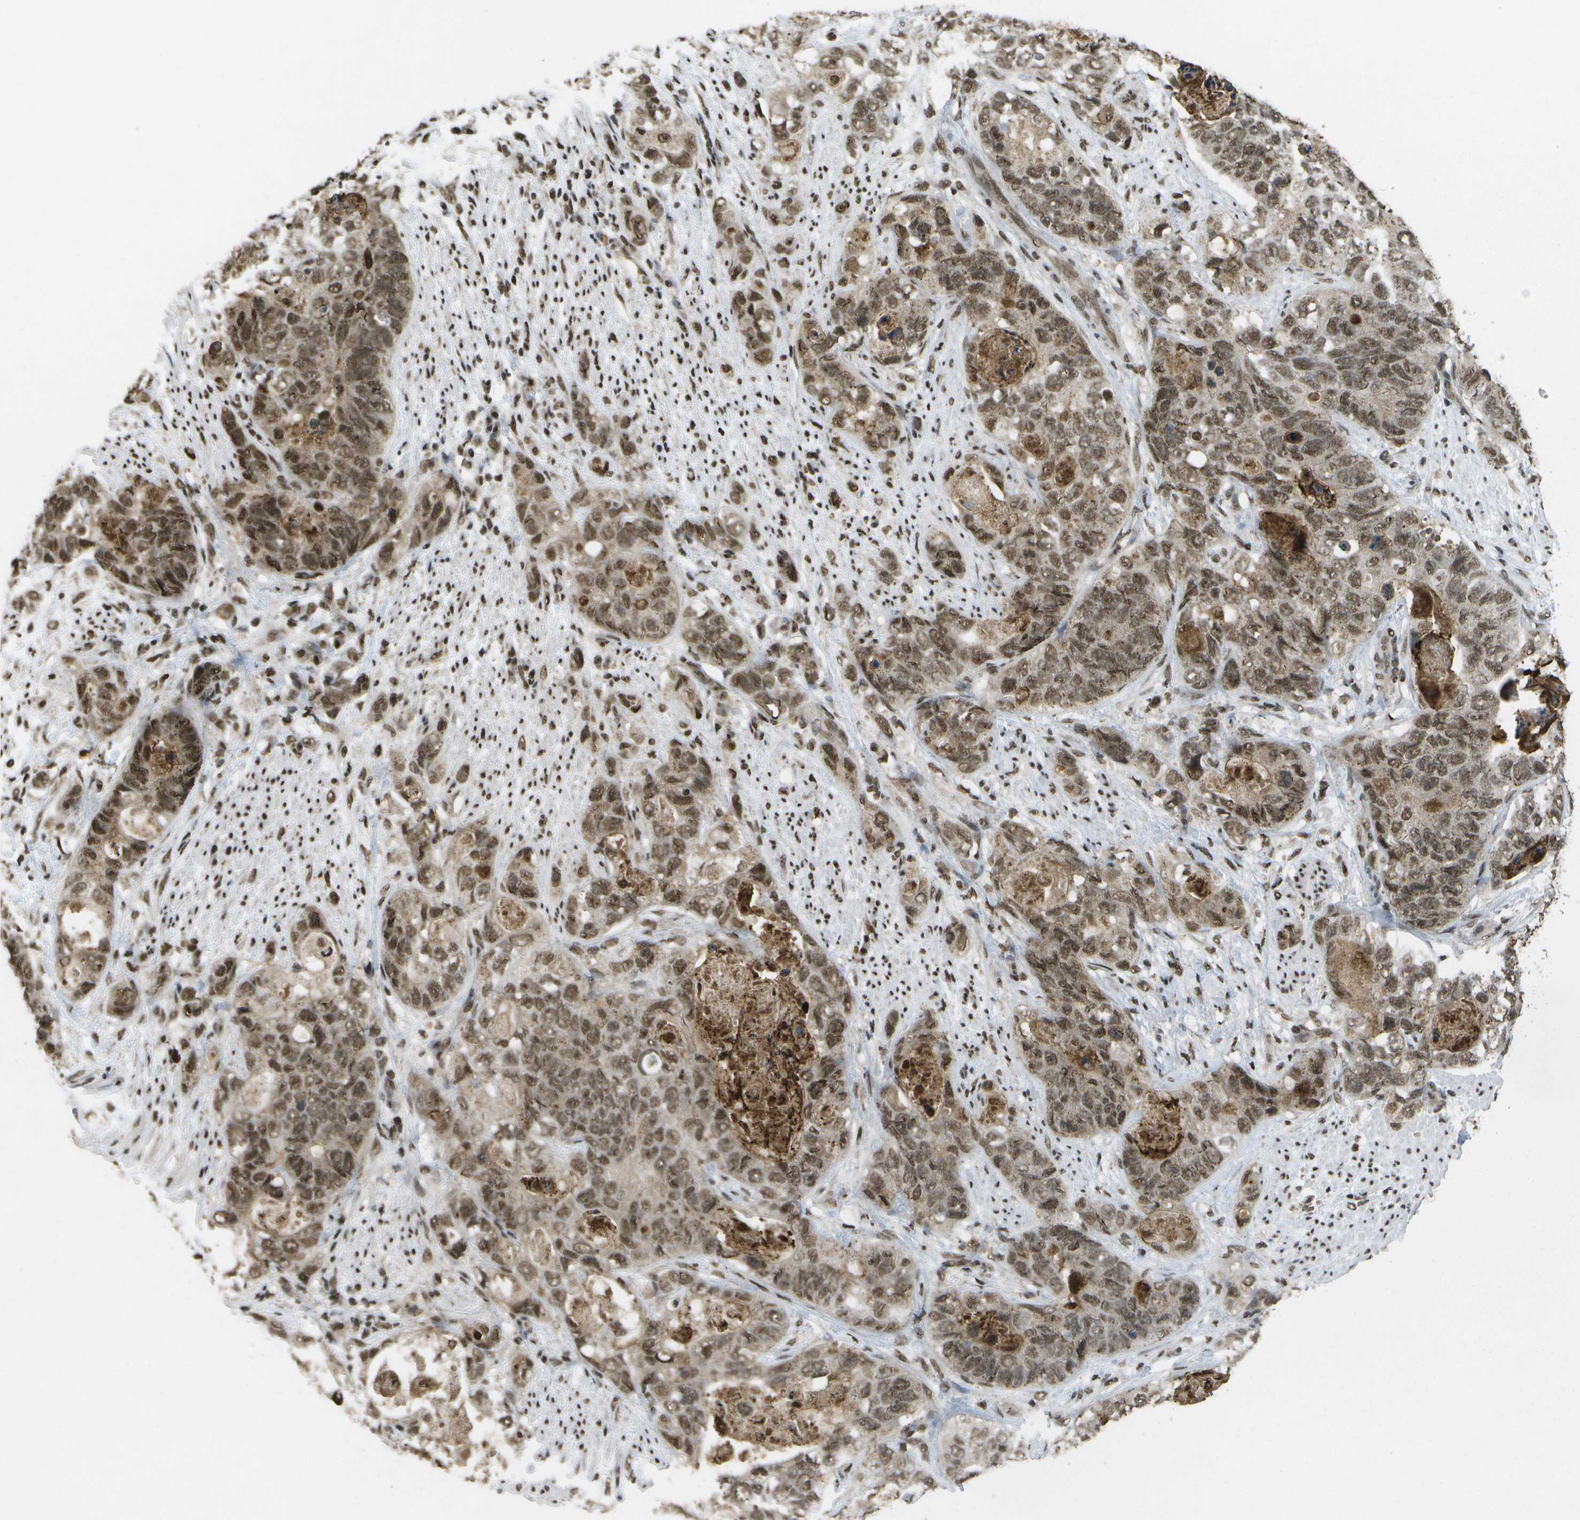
{"staining": {"intensity": "moderate", "quantity": ">75%", "location": "cytoplasmic/membranous,nuclear"}, "tissue": "stomach cancer", "cell_type": "Tumor cells", "image_type": "cancer", "snomed": [{"axis": "morphology", "description": "Adenocarcinoma, NOS"}, {"axis": "topography", "description": "Stomach"}], "caption": "Immunohistochemistry of human stomach adenocarcinoma reveals medium levels of moderate cytoplasmic/membranous and nuclear staining in about >75% of tumor cells. Using DAB (3,3'-diaminobenzidine) (brown) and hematoxylin (blue) stains, captured at high magnification using brightfield microscopy.", "gene": "SPEN", "patient": {"sex": "female", "age": 89}}